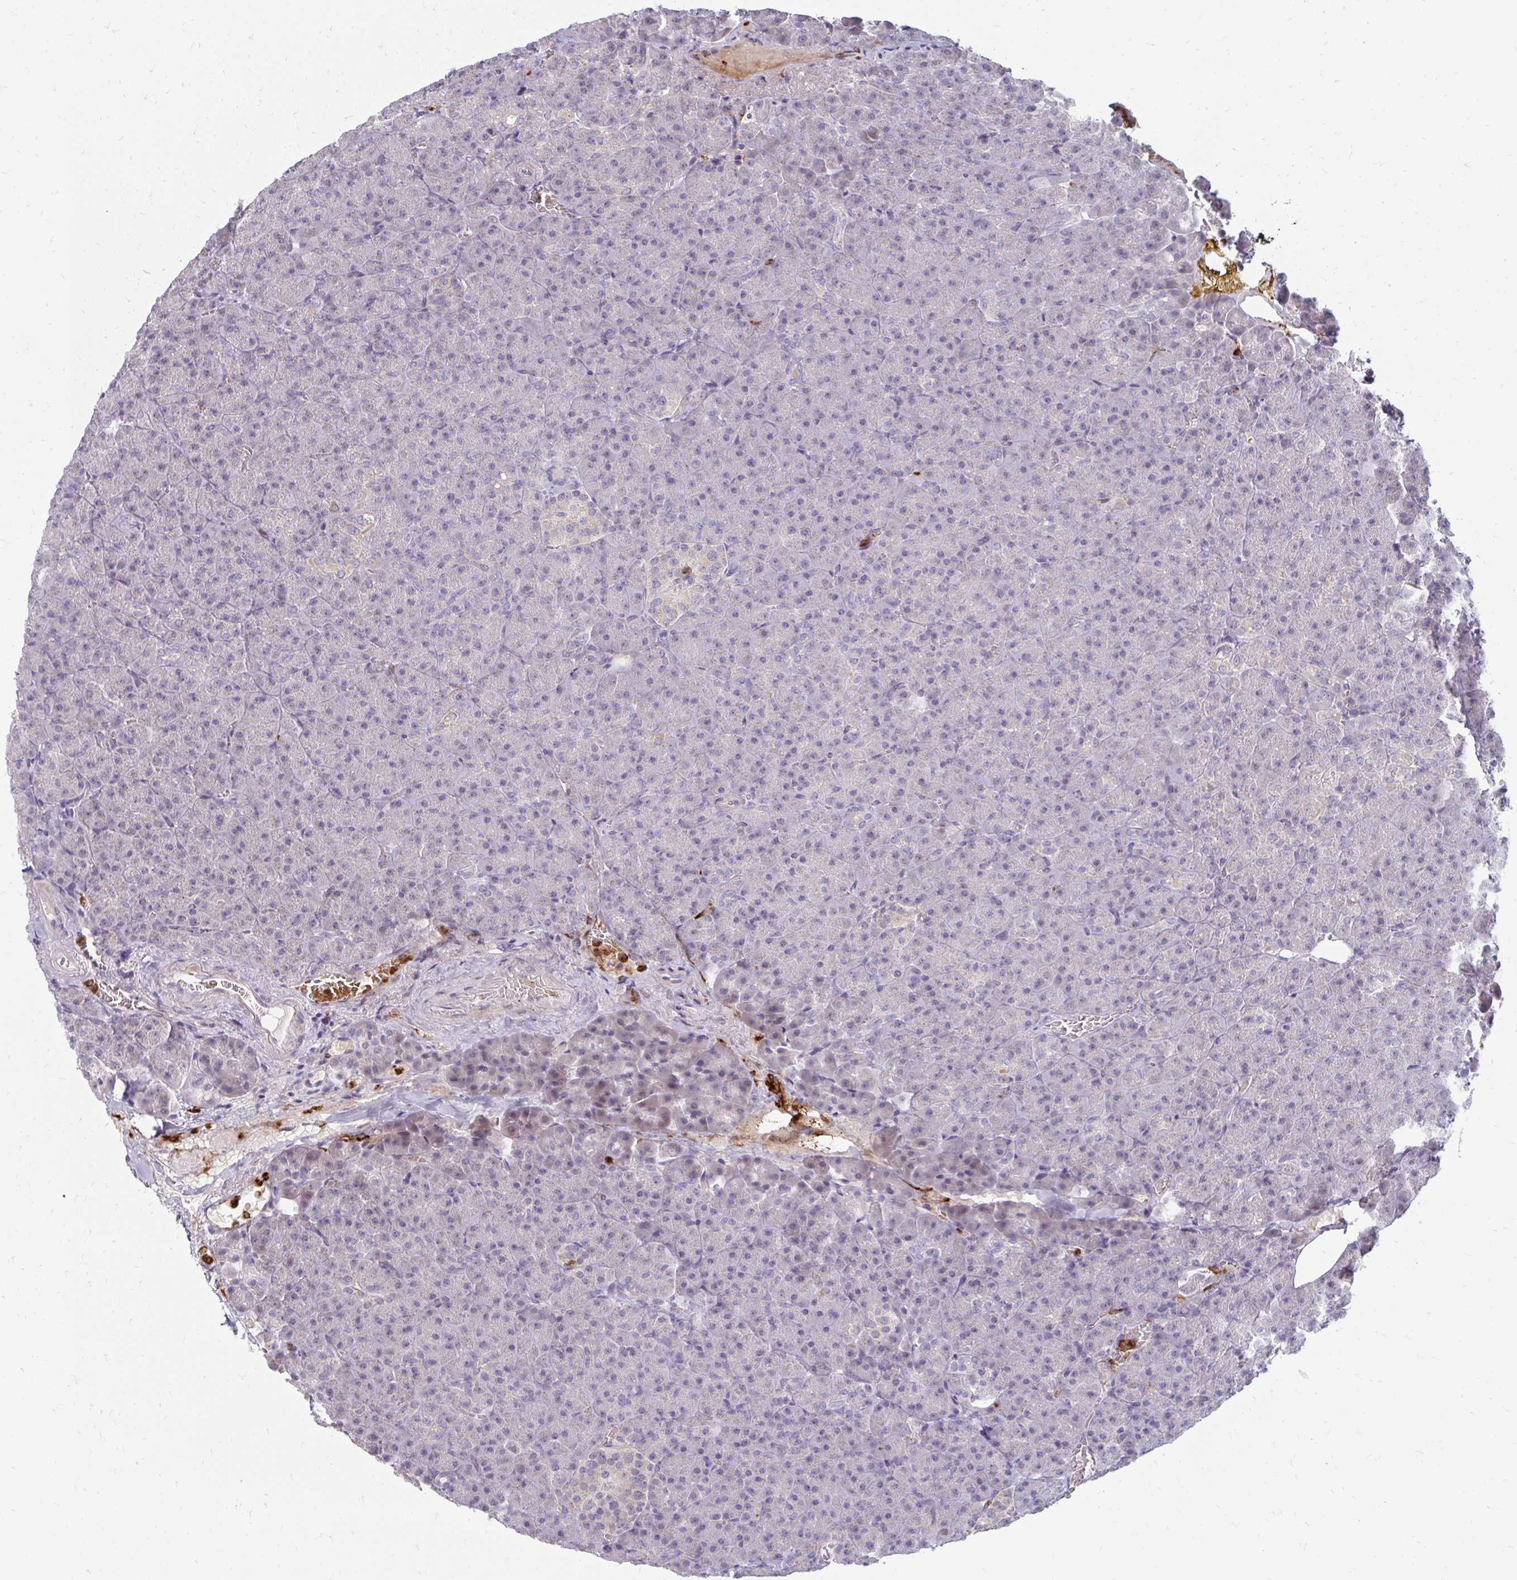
{"staining": {"intensity": "moderate", "quantity": "<25%", "location": "cytoplasmic/membranous"}, "tissue": "pancreas", "cell_type": "Exocrine glandular cells", "image_type": "normal", "snomed": [{"axis": "morphology", "description": "Normal tissue, NOS"}, {"axis": "topography", "description": "Pancreas"}], "caption": "Moderate cytoplasmic/membranous expression is identified in approximately <25% of exocrine glandular cells in normal pancreas. Using DAB (3,3'-diaminobenzidine) (brown) and hematoxylin (blue) stains, captured at high magnification using brightfield microscopy.", "gene": "RAB33A", "patient": {"sex": "female", "age": 74}}